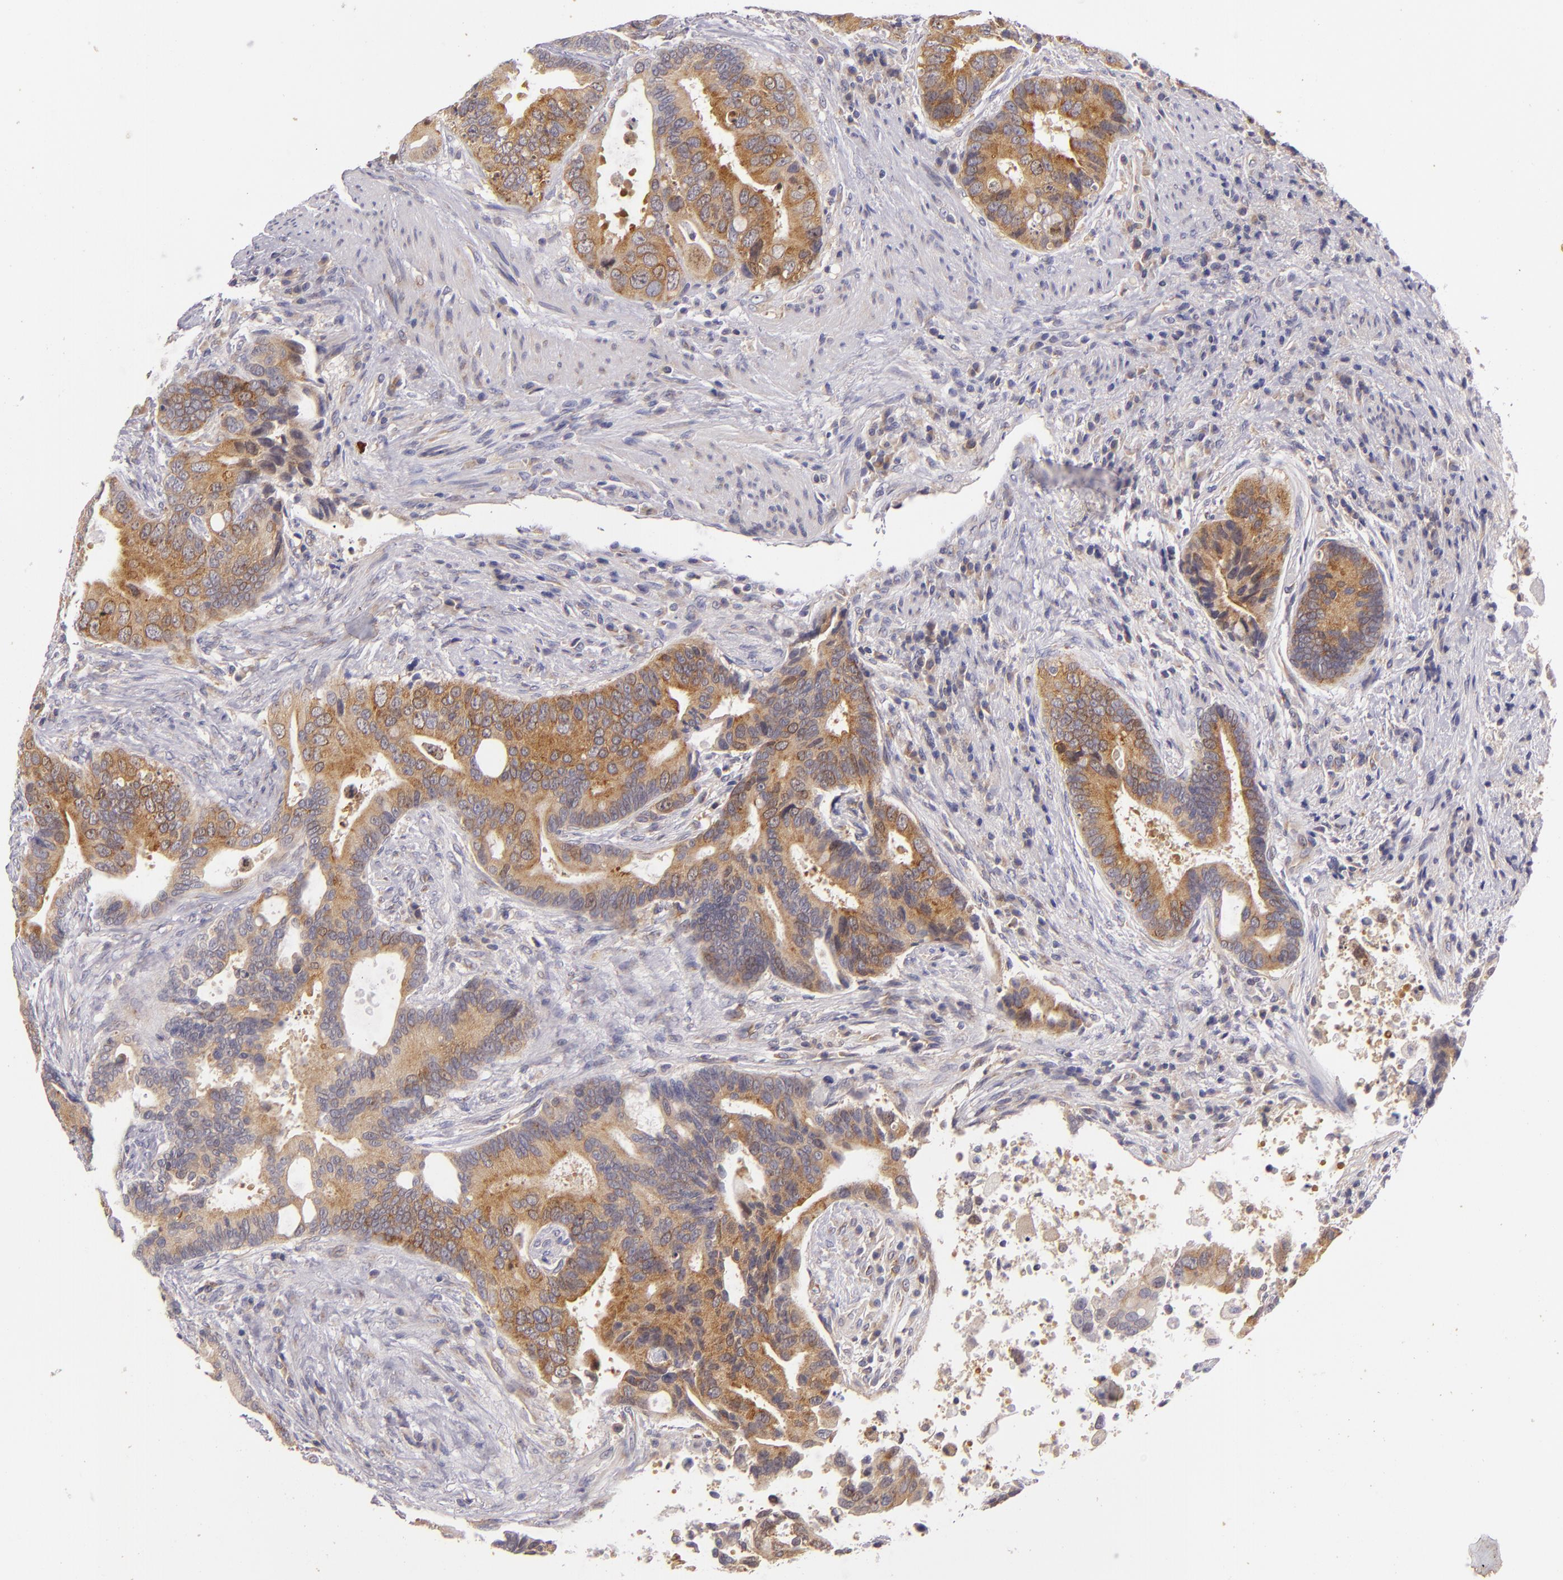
{"staining": {"intensity": "moderate", "quantity": ">75%", "location": "cytoplasmic/membranous"}, "tissue": "colorectal cancer", "cell_type": "Tumor cells", "image_type": "cancer", "snomed": [{"axis": "morphology", "description": "Adenocarcinoma, NOS"}, {"axis": "topography", "description": "Rectum"}], "caption": "Protein staining demonstrates moderate cytoplasmic/membranous expression in about >75% of tumor cells in colorectal cancer.", "gene": "UPF3B", "patient": {"sex": "female", "age": 67}}